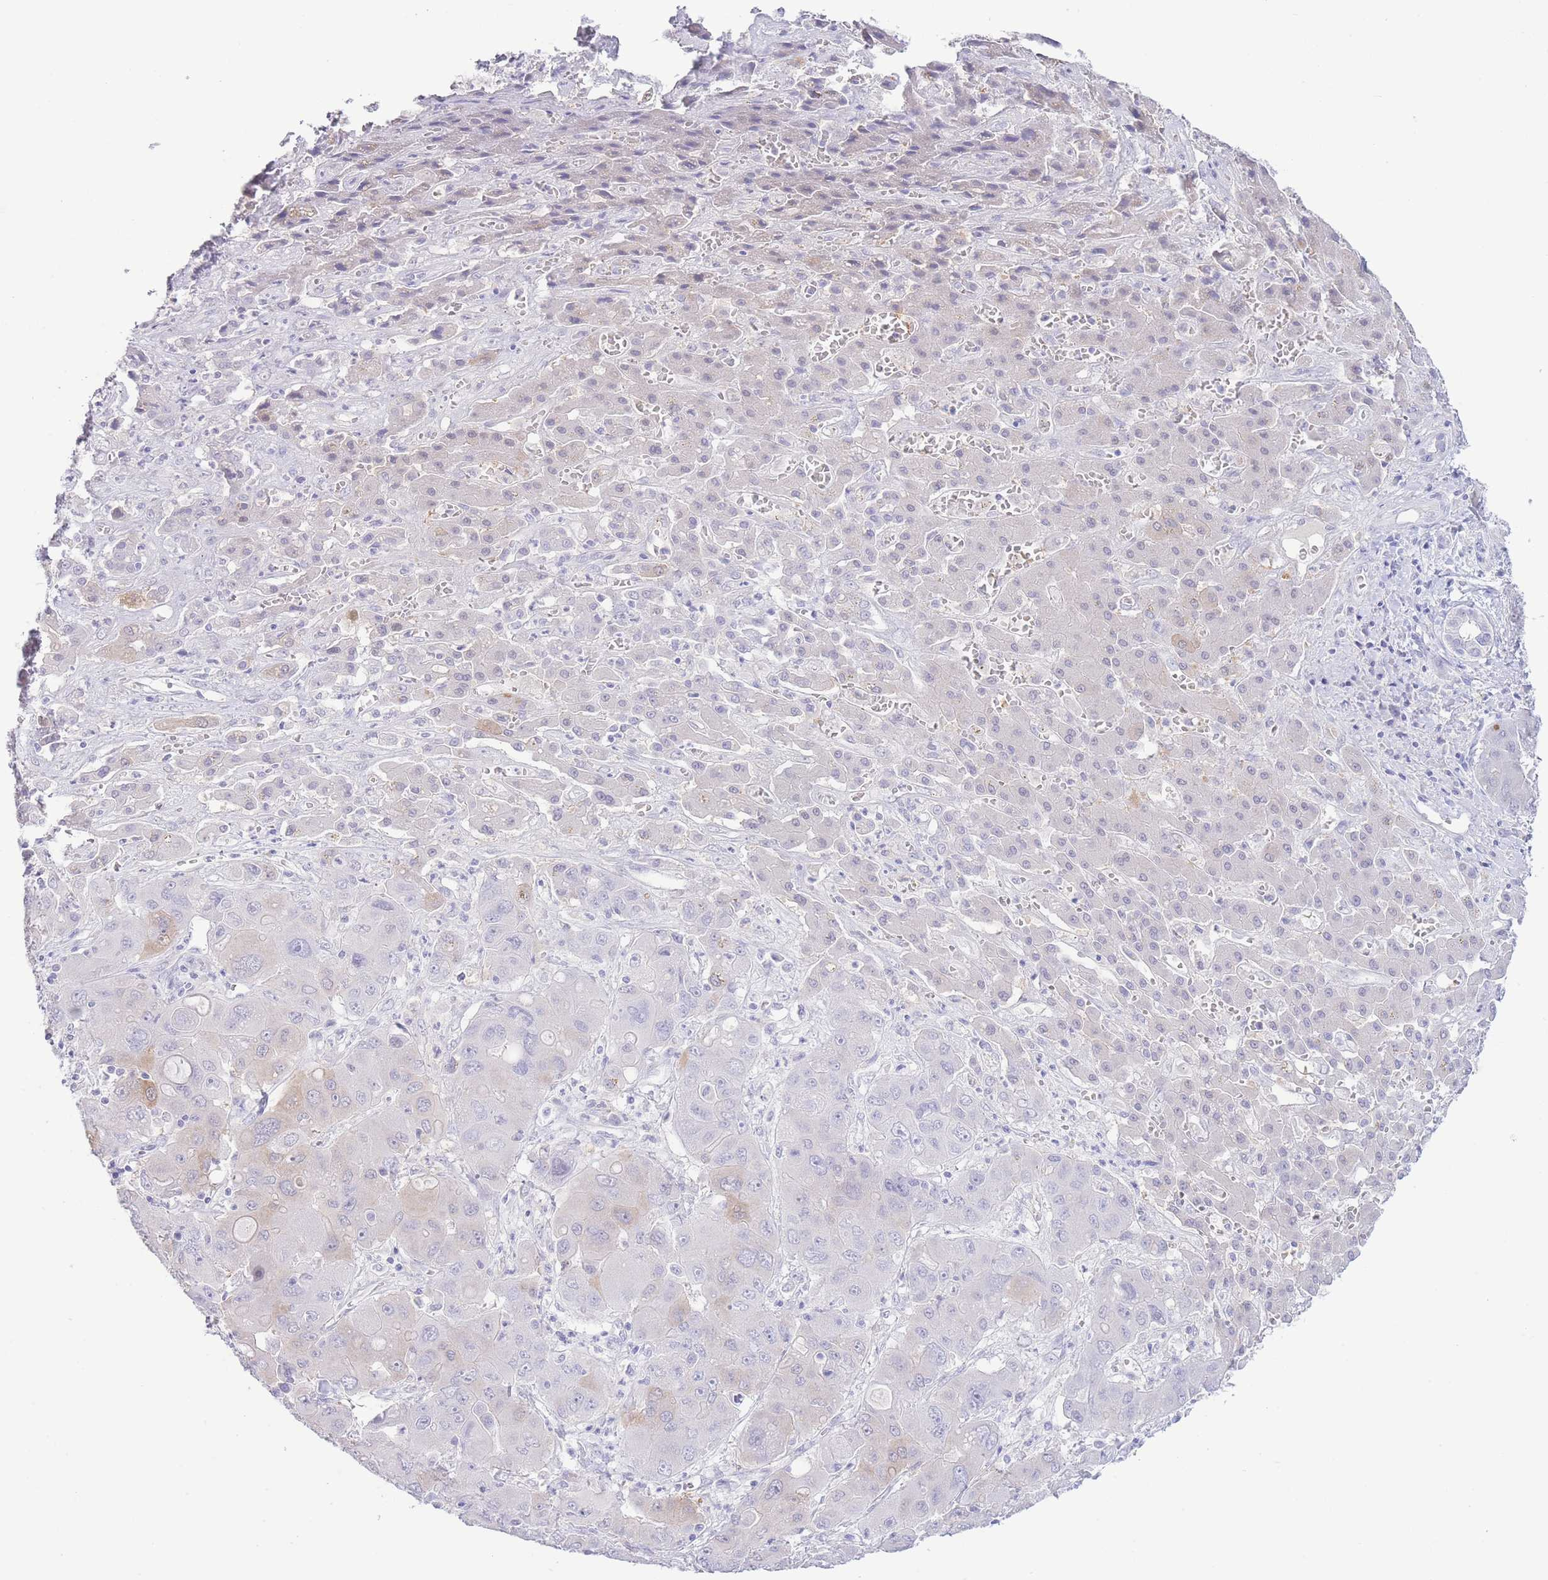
{"staining": {"intensity": "moderate", "quantity": "<25%", "location": "cytoplasmic/membranous"}, "tissue": "liver cancer", "cell_type": "Tumor cells", "image_type": "cancer", "snomed": [{"axis": "morphology", "description": "Cholangiocarcinoma"}, {"axis": "topography", "description": "Liver"}], "caption": "A low amount of moderate cytoplasmic/membranous staining is present in about <25% of tumor cells in liver cancer (cholangiocarcinoma) tissue. The staining is performed using DAB brown chromogen to label protein expression. The nuclei are counter-stained blue using hematoxylin.", "gene": "PKLR", "patient": {"sex": "male", "age": 67}}